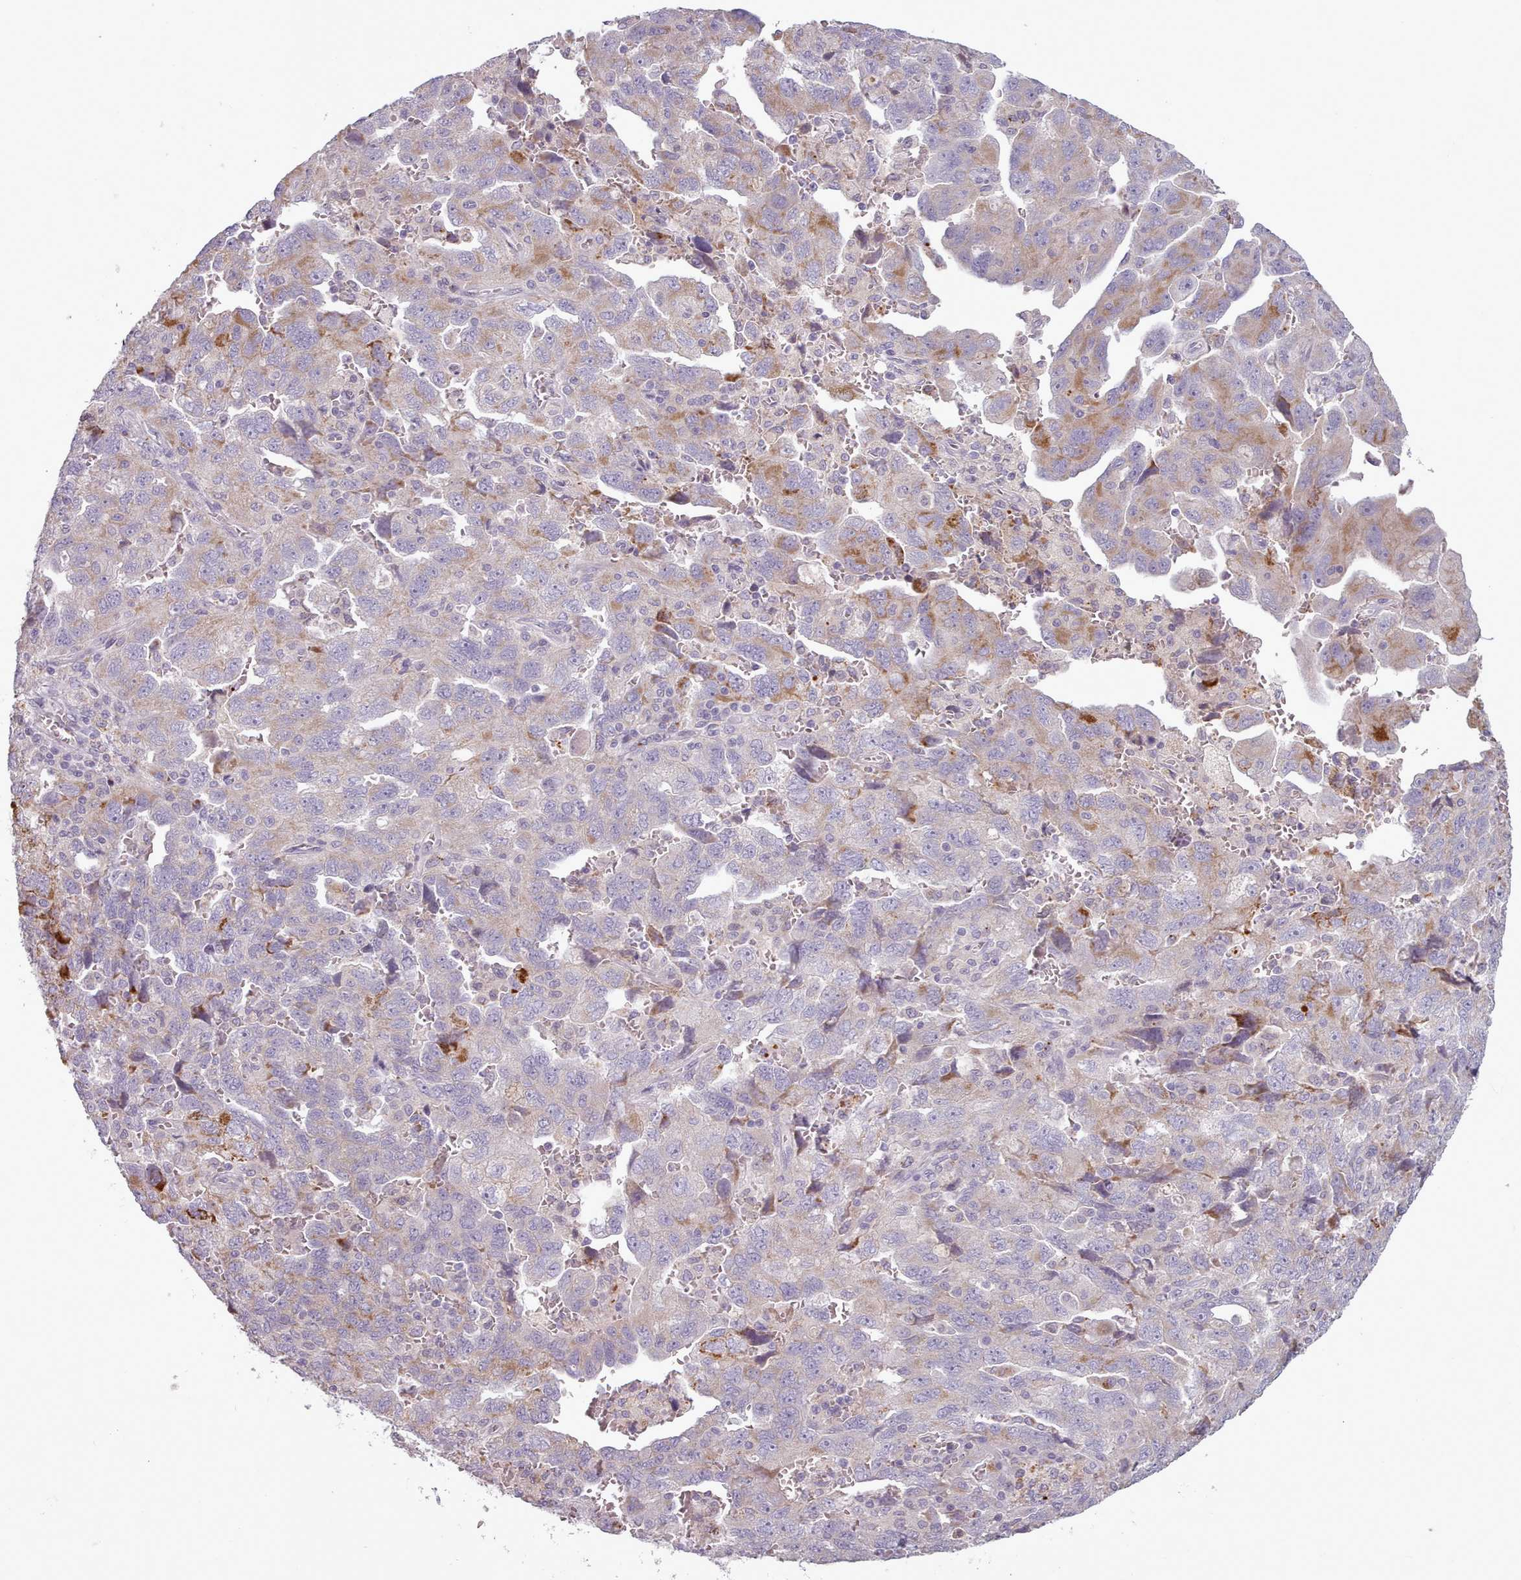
{"staining": {"intensity": "moderate", "quantity": "<25%", "location": "cytoplasmic/membranous"}, "tissue": "ovarian cancer", "cell_type": "Tumor cells", "image_type": "cancer", "snomed": [{"axis": "morphology", "description": "Carcinoma, NOS"}, {"axis": "morphology", "description": "Cystadenocarcinoma, serous, NOS"}, {"axis": "topography", "description": "Ovary"}], "caption": "Immunohistochemistry photomicrograph of neoplastic tissue: human carcinoma (ovarian) stained using immunohistochemistry exhibits low levels of moderate protein expression localized specifically in the cytoplasmic/membranous of tumor cells, appearing as a cytoplasmic/membranous brown color.", "gene": "LAPTM5", "patient": {"sex": "female", "age": 69}}